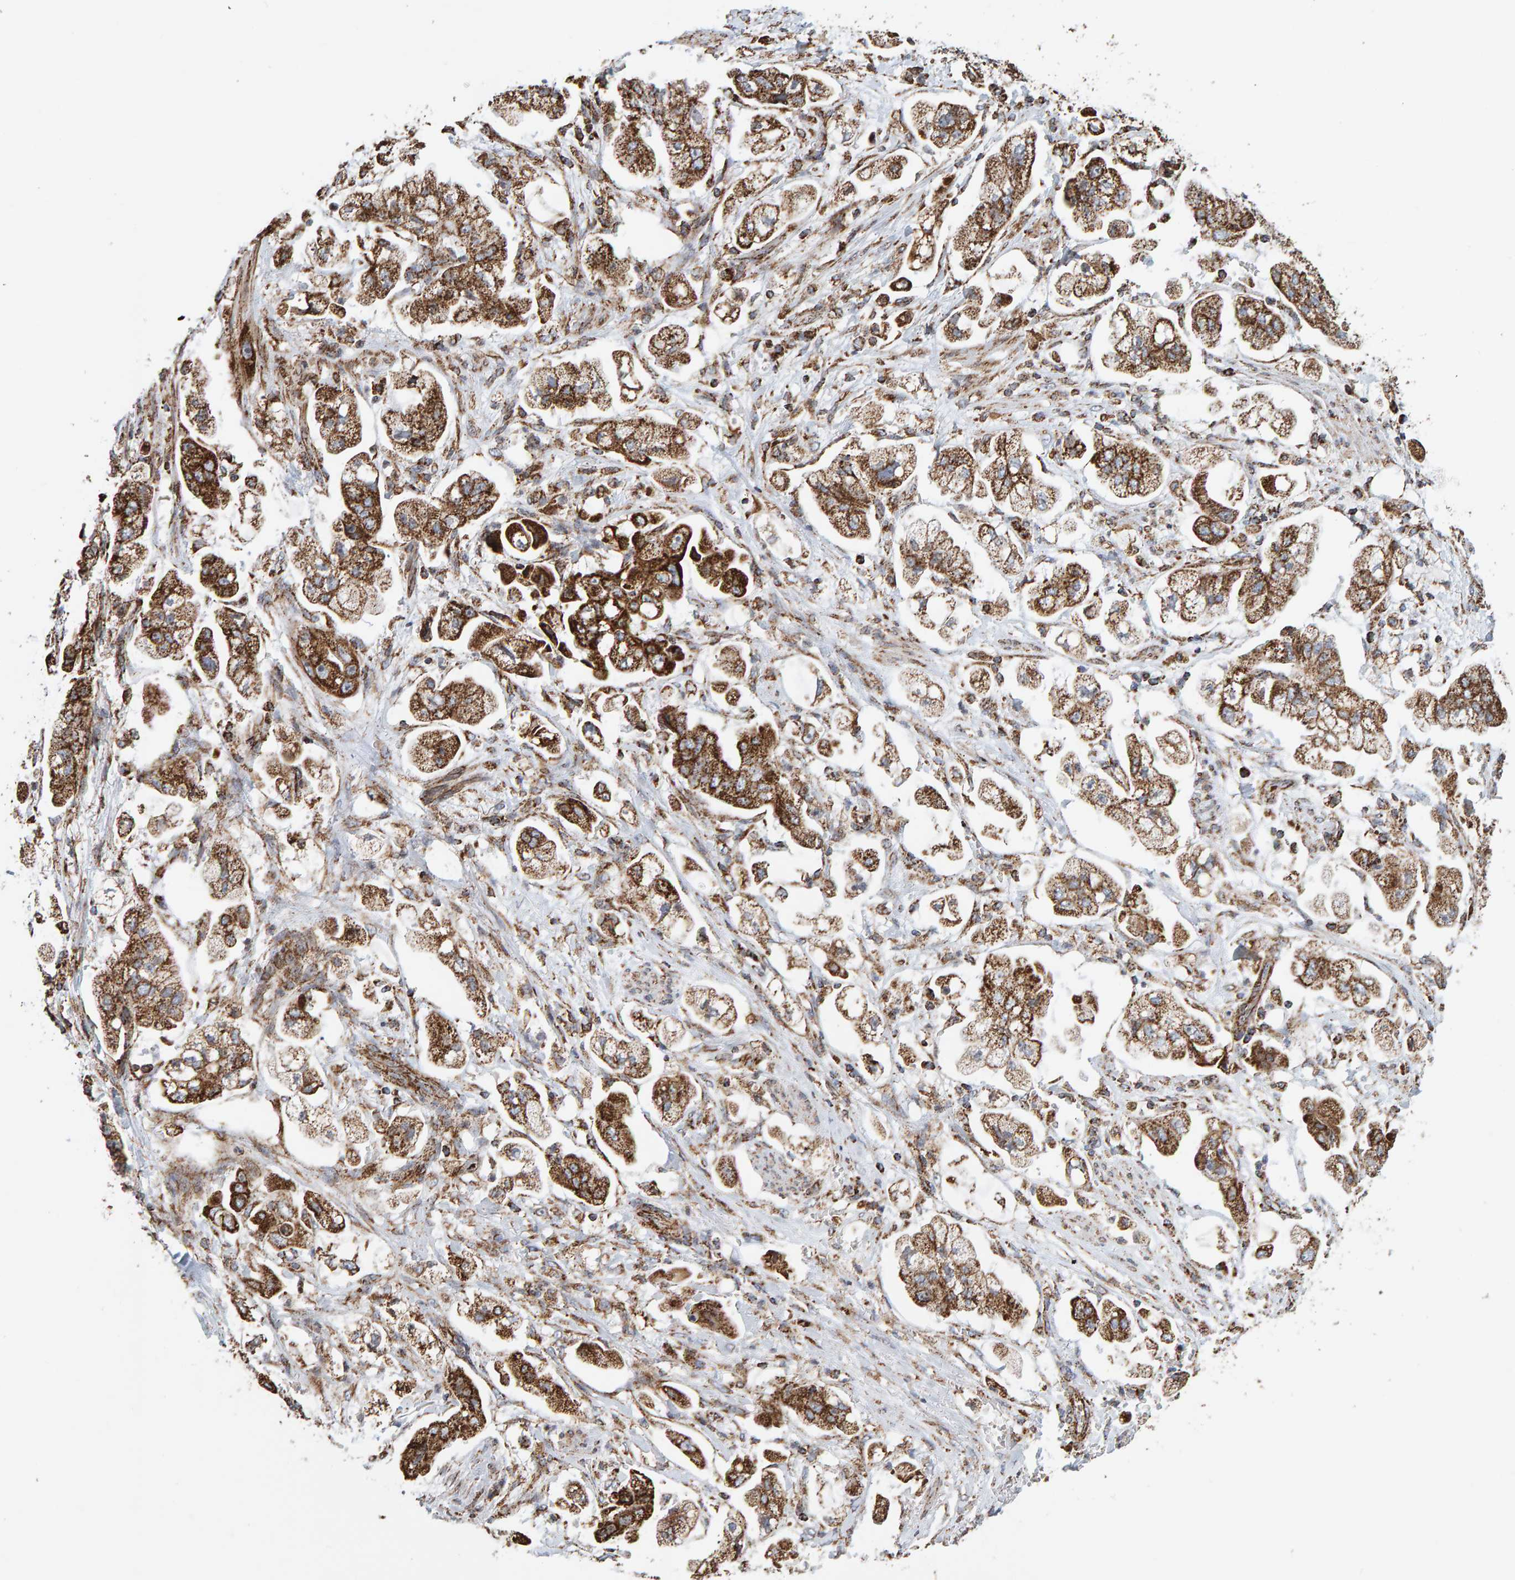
{"staining": {"intensity": "strong", "quantity": ">75%", "location": "cytoplasmic/membranous"}, "tissue": "stomach cancer", "cell_type": "Tumor cells", "image_type": "cancer", "snomed": [{"axis": "morphology", "description": "Adenocarcinoma, NOS"}, {"axis": "topography", "description": "Stomach"}], "caption": "This is an image of immunohistochemistry staining of stomach cancer (adenocarcinoma), which shows strong positivity in the cytoplasmic/membranous of tumor cells.", "gene": "MRPL45", "patient": {"sex": "male", "age": 62}}